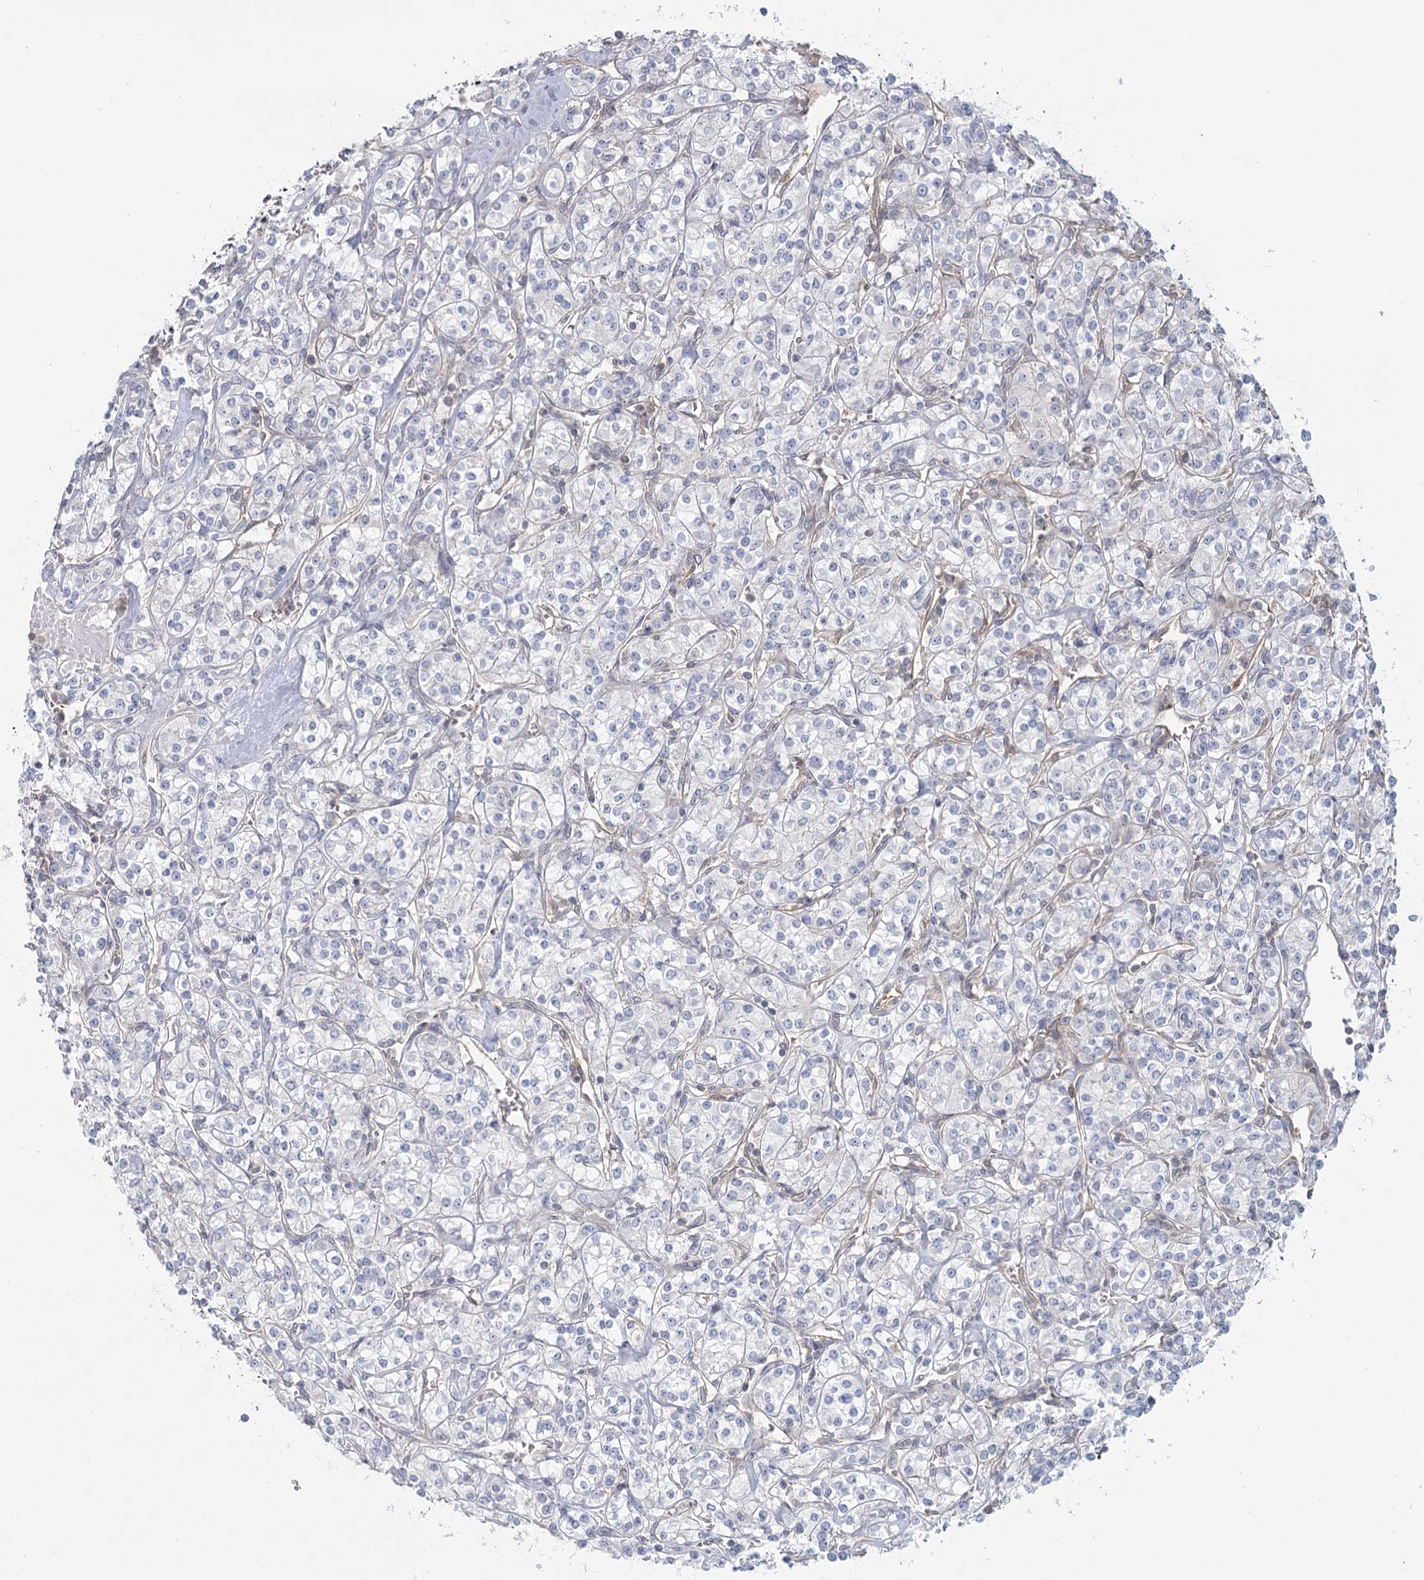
{"staining": {"intensity": "negative", "quantity": "none", "location": "none"}, "tissue": "renal cancer", "cell_type": "Tumor cells", "image_type": "cancer", "snomed": [{"axis": "morphology", "description": "Adenocarcinoma, NOS"}, {"axis": "topography", "description": "Kidney"}], "caption": "Immunohistochemistry histopathology image of renal cancer stained for a protein (brown), which displays no expression in tumor cells. (DAB (3,3'-diaminobenzidine) immunohistochemistry visualized using brightfield microscopy, high magnification).", "gene": "USP11", "patient": {"sex": "male", "age": 77}}